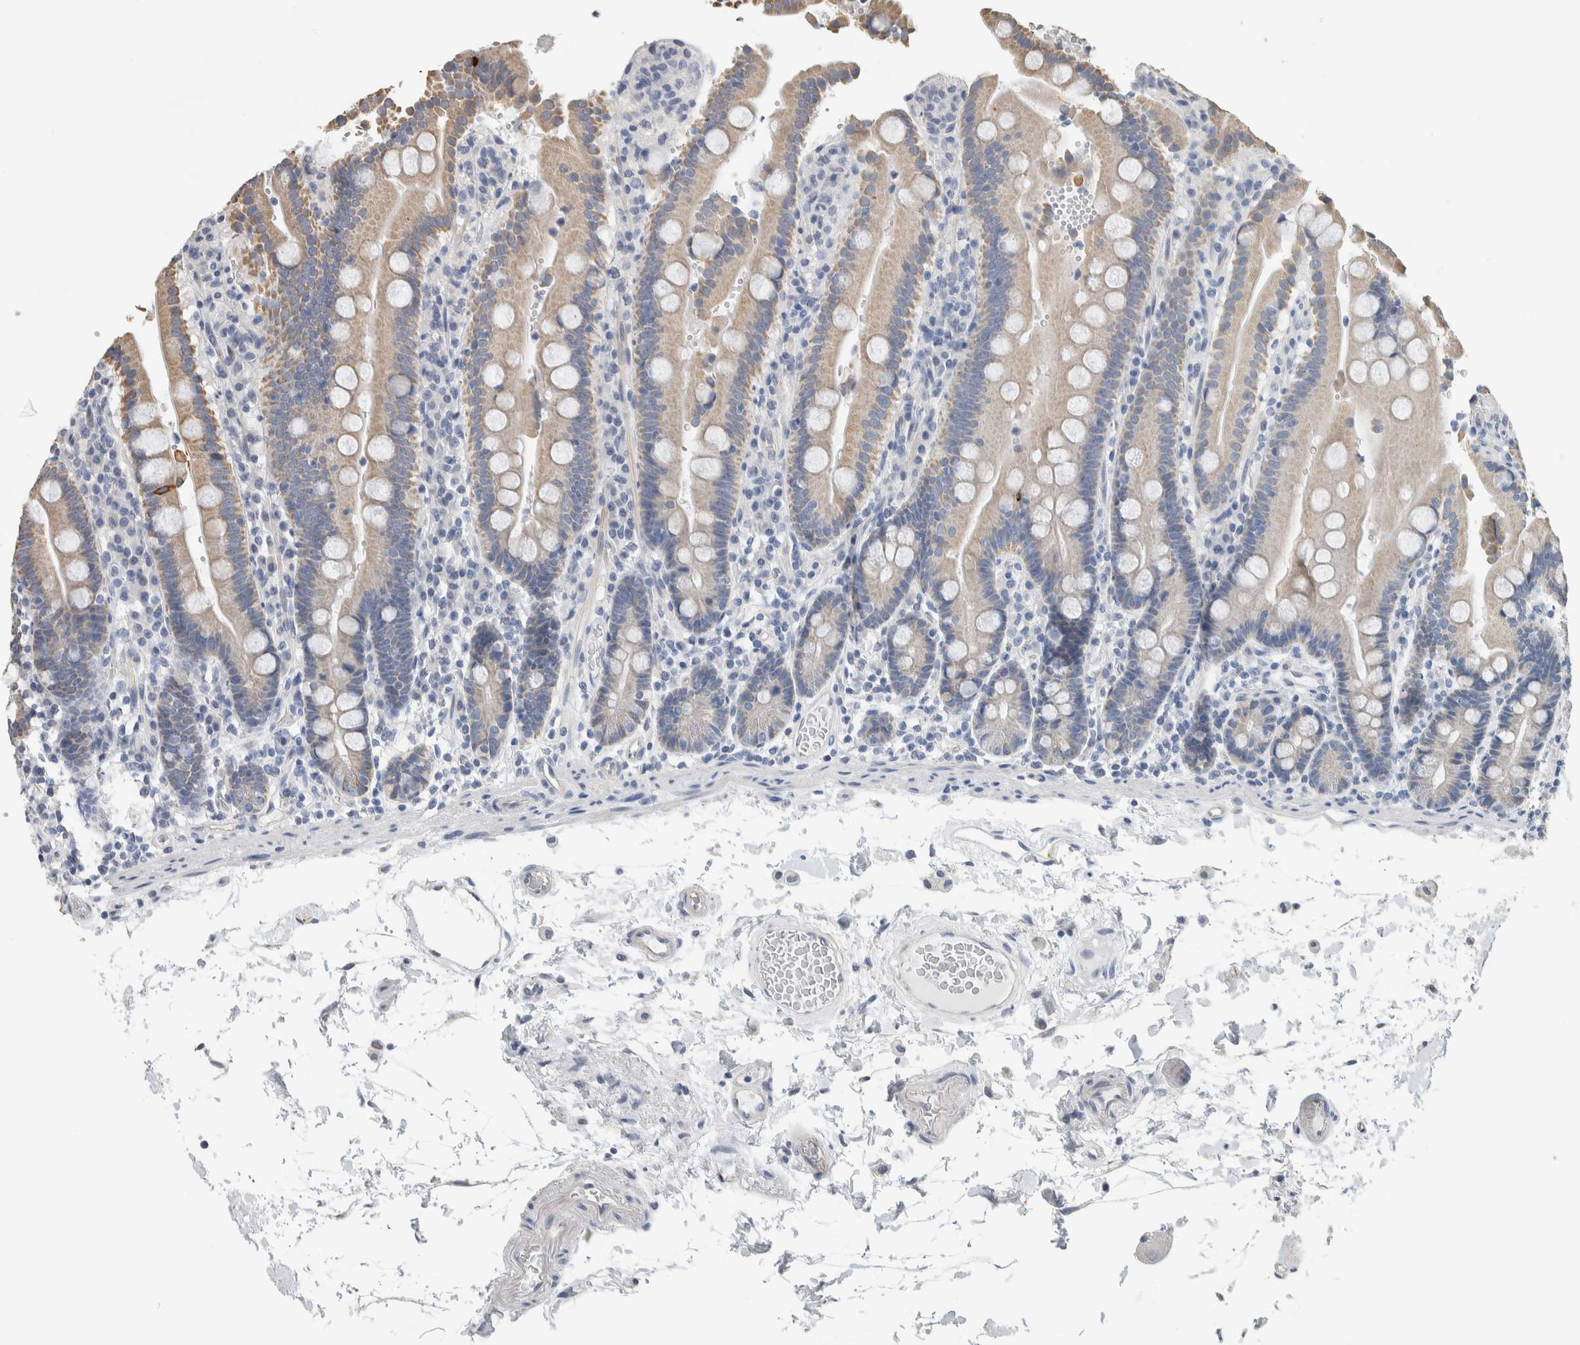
{"staining": {"intensity": "weak", "quantity": "25%-75%", "location": "cytoplasmic/membranous"}, "tissue": "duodenum", "cell_type": "Glandular cells", "image_type": "normal", "snomed": [{"axis": "morphology", "description": "Normal tissue, NOS"}, {"axis": "topography", "description": "Small intestine, NOS"}], "caption": "The immunohistochemical stain highlights weak cytoplasmic/membranous expression in glandular cells of normal duodenum.", "gene": "NEFM", "patient": {"sex": "female", "age": 71}}